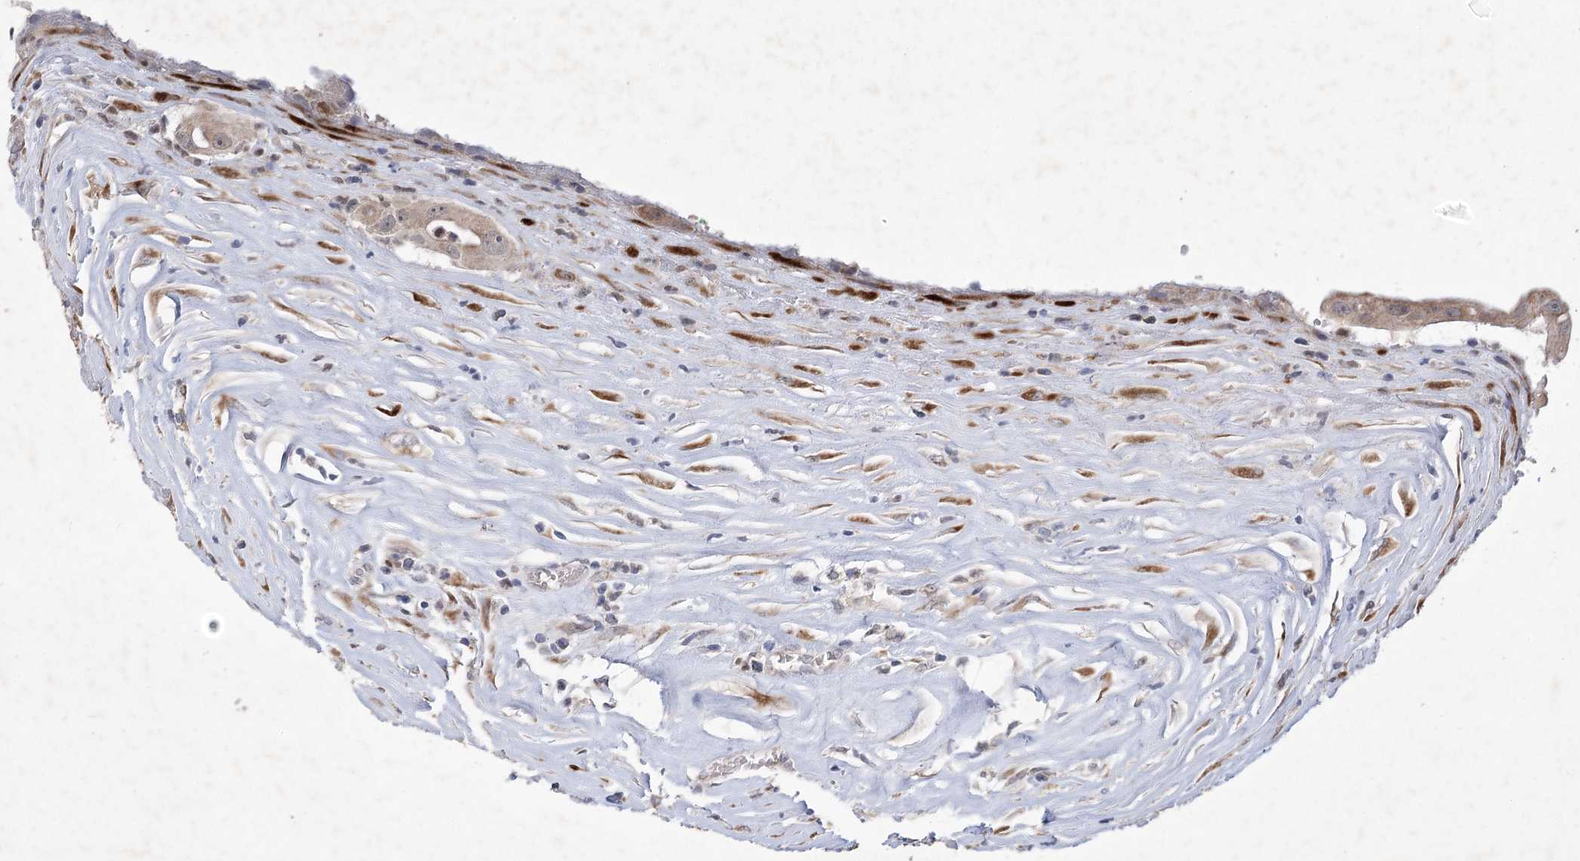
{"staining": {"intensity": "weak", "quantity": "<25%", "location": "cytoplasmic/membranous"}, "tissue": "thyroid cancer", "cell_type": "Tumor cells", "image_type": "cancer", "snomed": [{"axis": "morphology", "description": "Papillary adenocarcinoma, NOS"}, {"axis": "topography", "description": "Thyroid gland"}], "caption": "Immunohistochemistry (IHC) histopathology image of human thyroid cancer stained for a protein (brown), which demonstrates no staining in tumor cells. (DAB (3,3'-diaminobenzidine) immunohistochemistry (IHC), high magnification).", "gene": "GCNT4", "patient": {"sex": "male", "age": 77}}